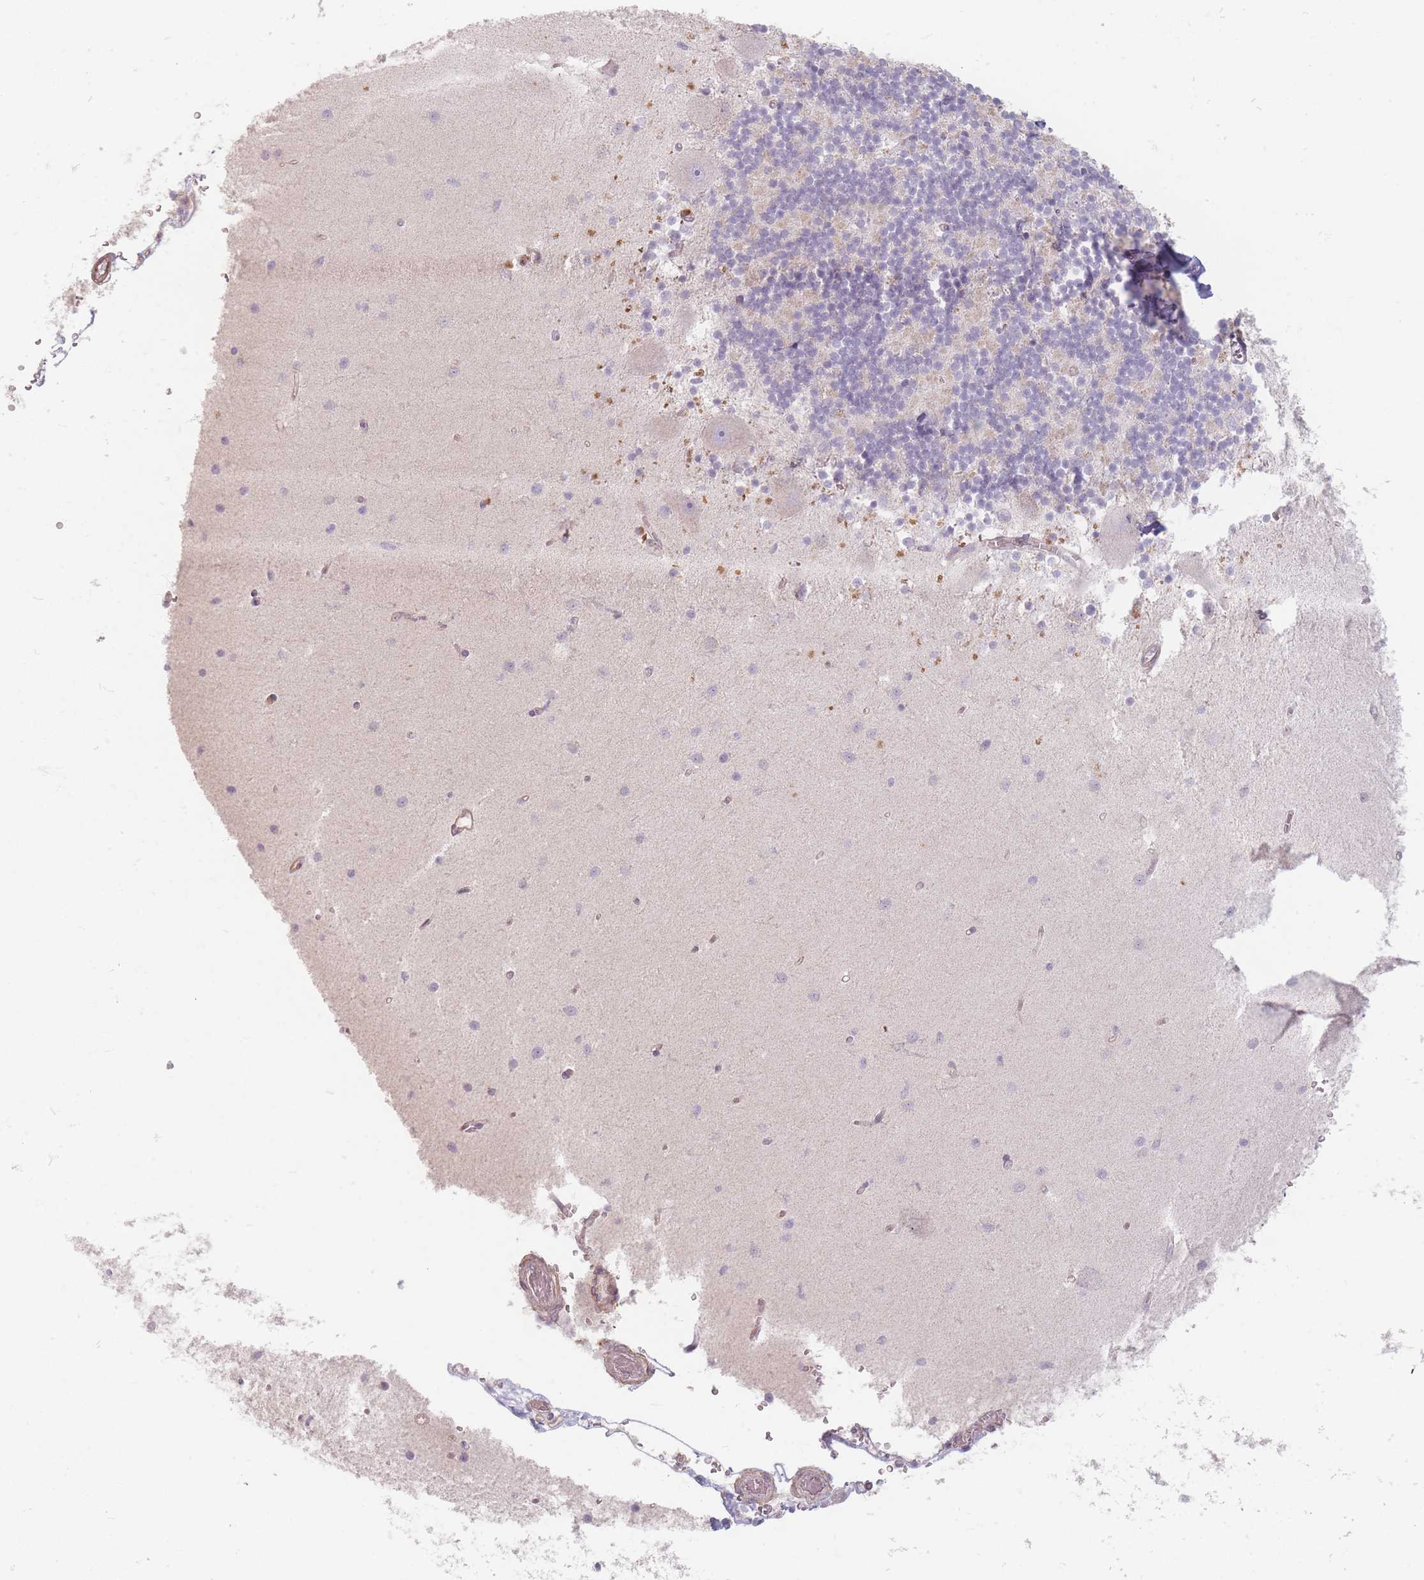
{"staining": {"intensity": "negative", "quantity": "none", "location": "none"}, "tissue": "cerebellum", "cell_type": "Cells in granular layer", "image_type": "normal", "snomed": [{"axis": "morphology", "description": "Normal tissue, NOS"}, {"axis": "topography", "description": "Cerebellum"}], "caption": "Cells in granular layer are negative for brown protein staining in normal cerebellum. (DAB (3,3'-diaminobenzidine) IHC with hematoxylin counter stain).", "gene": "CHCHD7", "patient": {"sex": "male", "age": 54}}